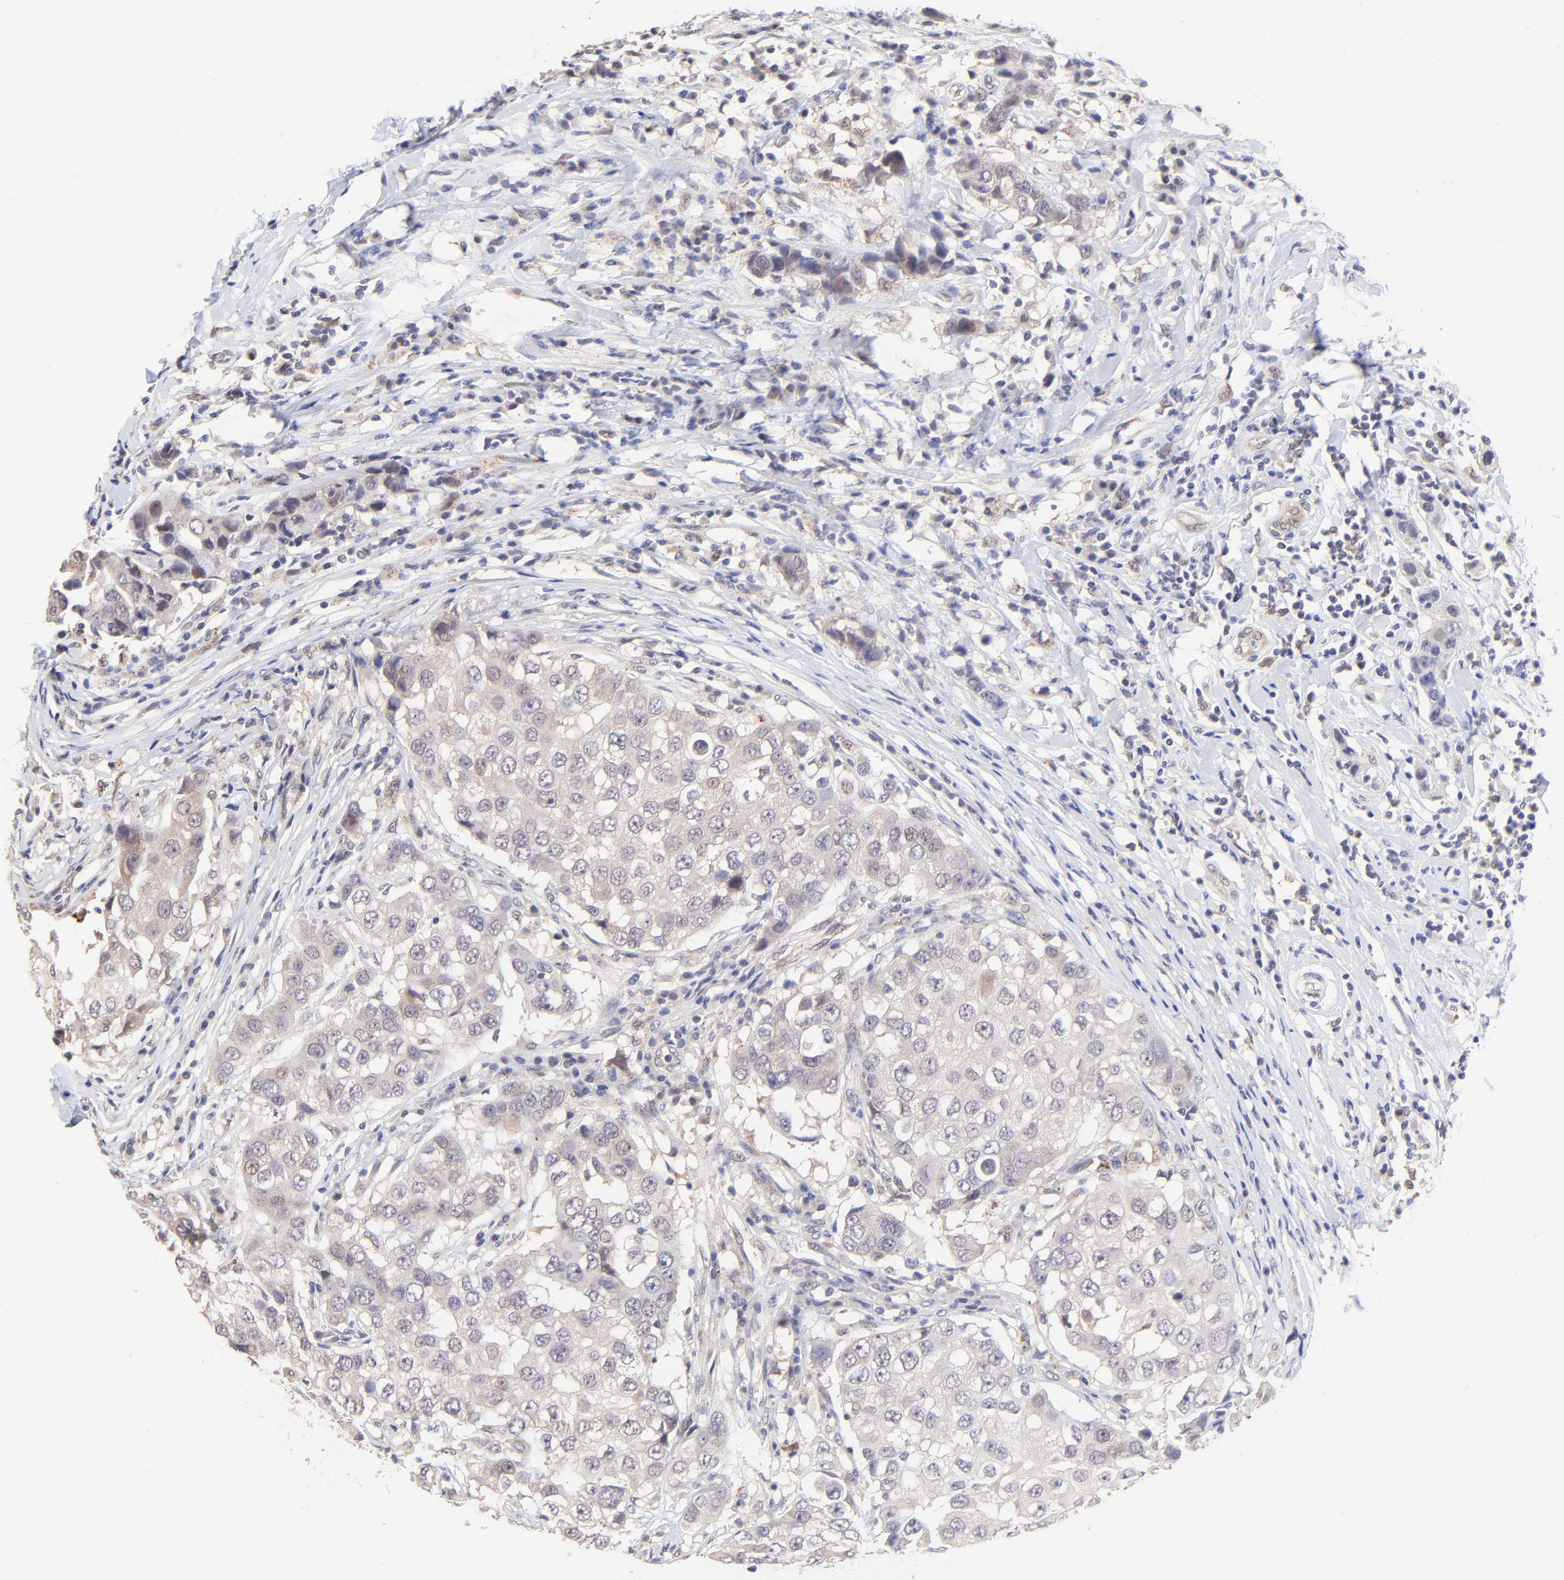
{"staining": {"intensity": "weak", "quantity": ">75%", "location": "cytoplasmic/membranous"}, "tissue": "breast cancer", "cell_type": "Tumor cells", "image_type": "cancer", "snomed": [{"axis": "morphology", "description": "Duct carcinoma"}, {"axis": "topography", "description": "Breast"}], "caption": "This is a micrograph of immunohistochemistry staining of breast cancer, which shows weak positivity in the cytoplasmic/membranous of tumor cells.", "gene": "ZNF747", "patient": {"sex": "female", "age": 27}}